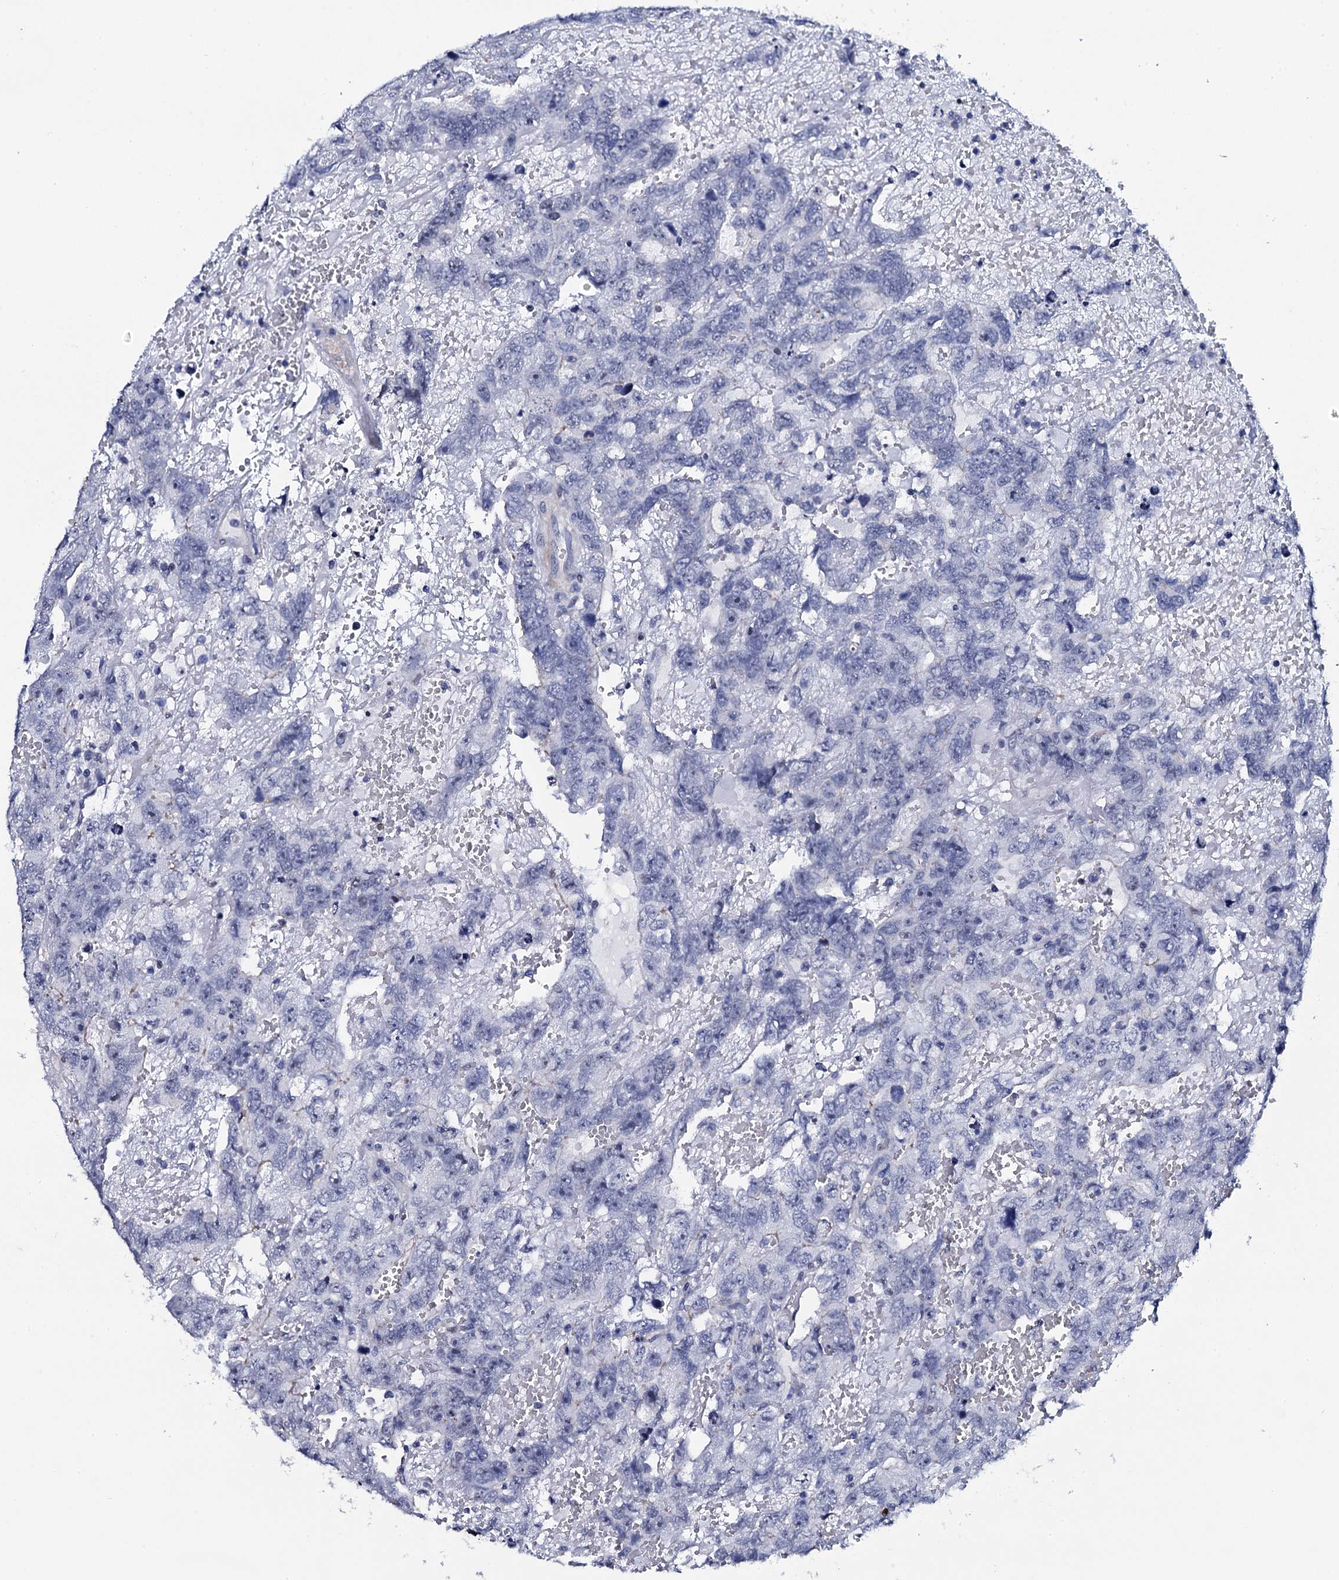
{"staining": {"intensity": "negative", "quantity": "none", "location": "none"}, "tissue": "testis cancer", "cell_type": "Tumor cells", "image_type": "cancer", "snomed": [{"axis": "morphology", "description": "Carcinoma, Embryonal, NOS"}, {"axis": "topography", "description": "Testis"}], "caption": "Tumor cells are negative for brown protein staining in testis cancer (embryonal carcinoma).", "gene": "NPM2", "patient": {"sex": "male", "age": 45}}